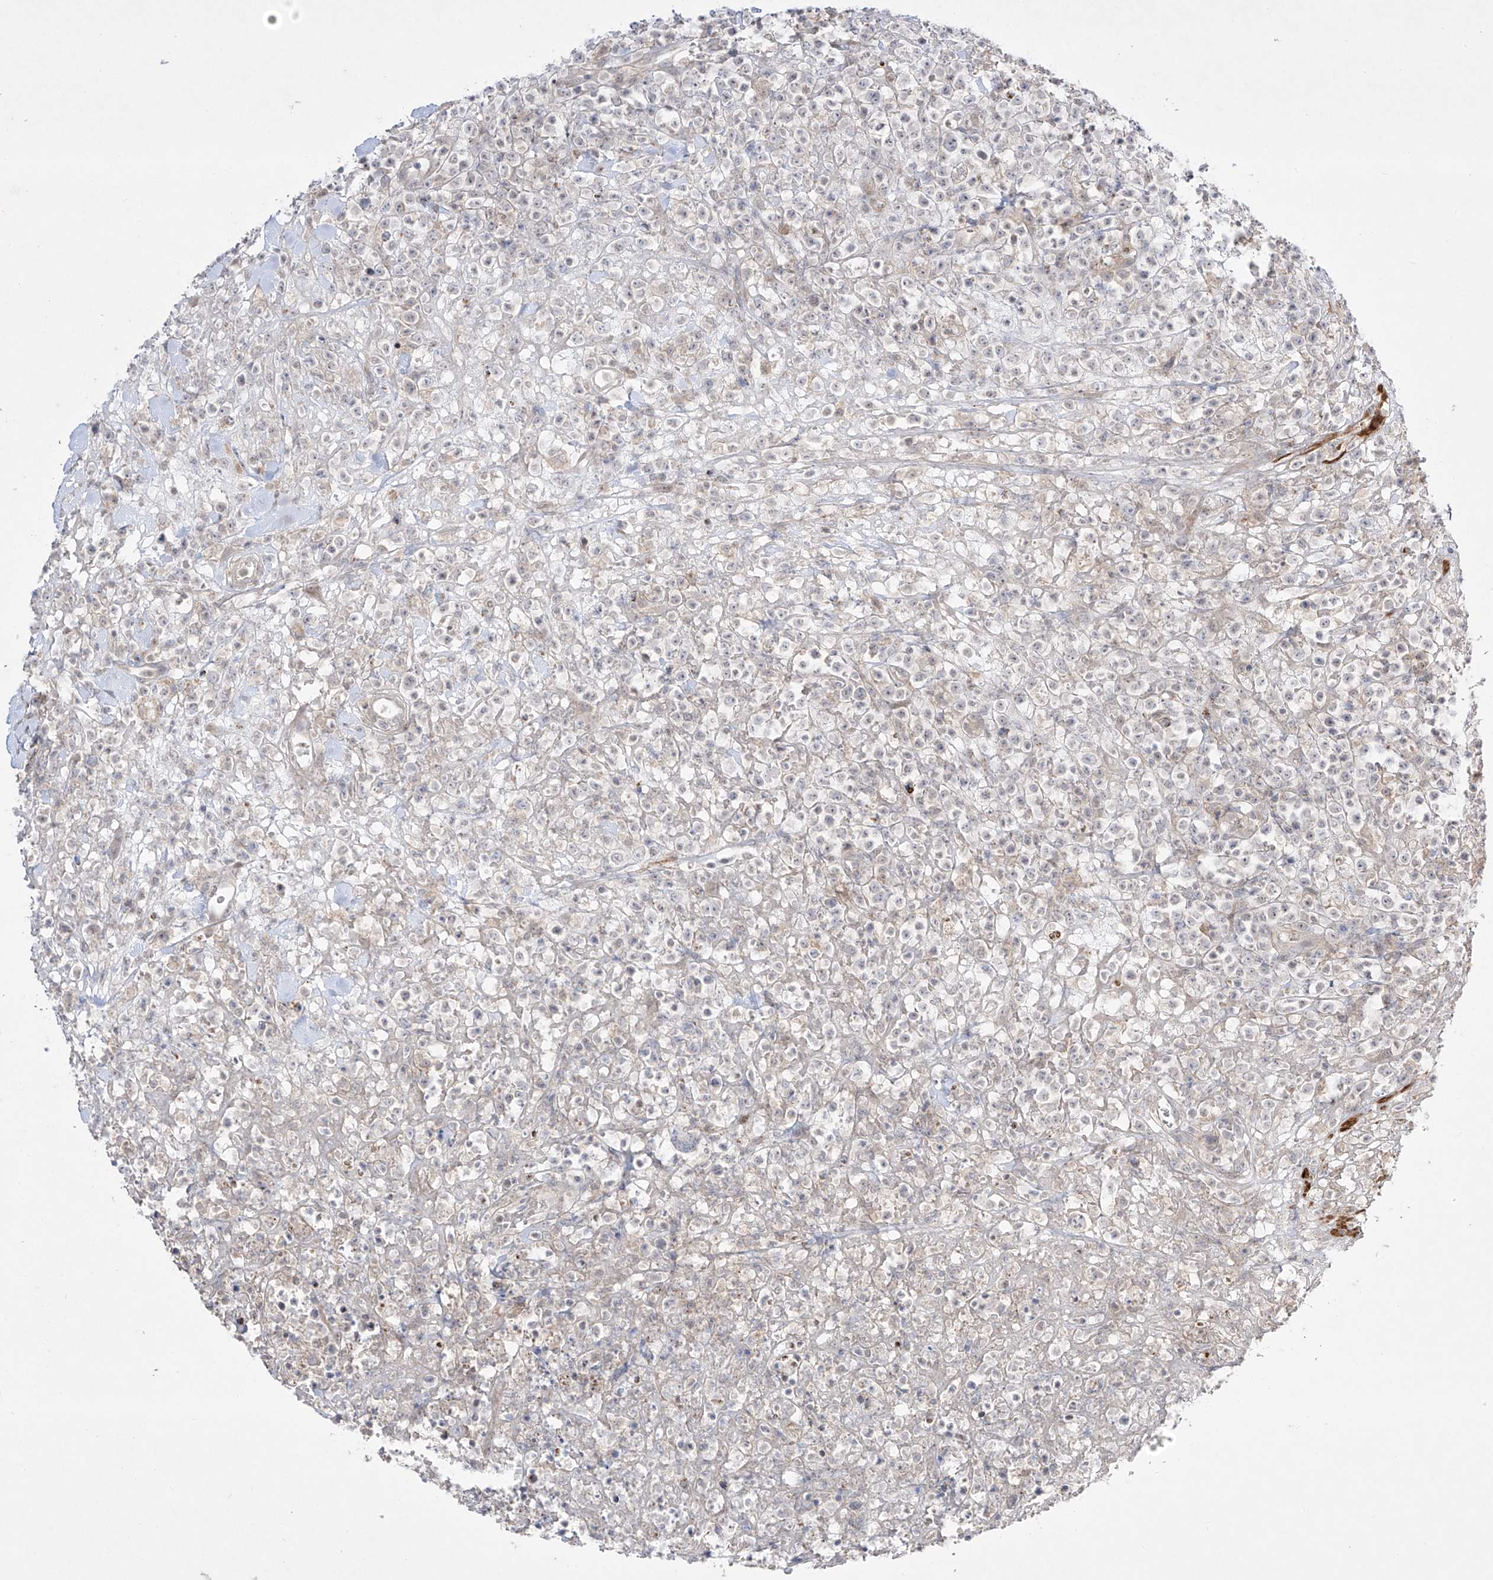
{"staining": {"intensity": "negative", "quantity": "none", "location": "none"}, "tissue": "lymphoma", "cell_type": "Tumor cells", "image_type": "cancer", "snomed": [{"axis": "morphology", "description": "Malignant lymphoma, non-Hodgkin's type, High grade"}, {"axis": "topography", "description": "Colon"}], "caption": "This is a micrograph of immunohistochemistry staining of lymphoma, which shows no positivity in tumor cells. (Immunohistochemistry (ihc), brightfield microscopy, high magnification).", "gene": "KDM1B", "patient": {"sex": "female", "age": 53}}